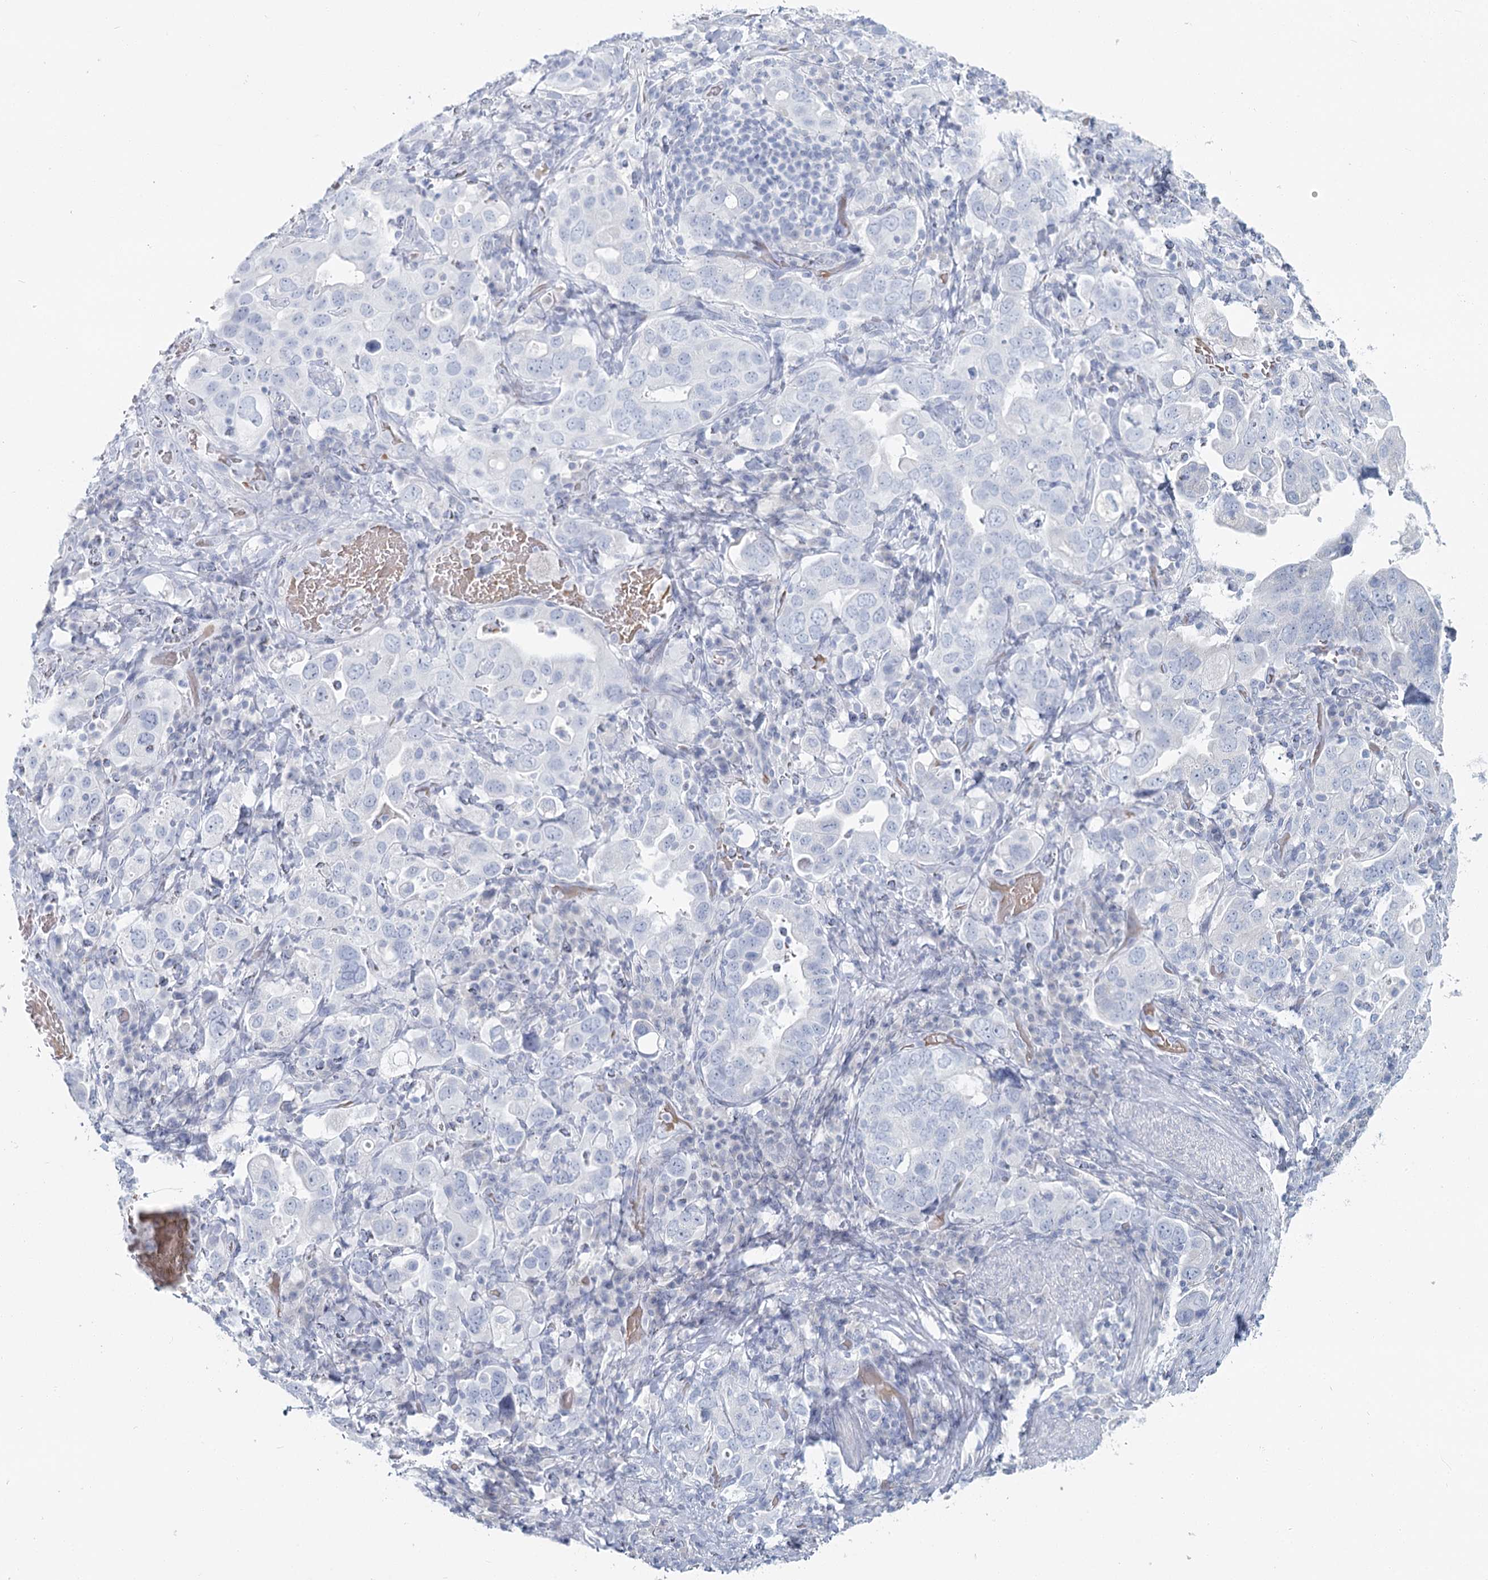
{"staining": {"intensity": "negative", "quantity": "none", "location": "none"}, "tissue": "stomach cancer", "cell_type": "Tumor cells", "image_type": "cancer", "snomed": [{"axis": "morphology", "description": "Adenocarcinoma, NOS"}, {"axis": "topography", "description": "Stomach, upper"}], "caption": "A high-resolution photomicrograph shows immunohistochemistry staining of stomach cancer, which reveals no significant positivity in tumor cells. (Stains: DAB (3,3'-diaminobenzidine) immunohistochemistry (IHC) with hematoxylin counter stain, Microscopy: brightfield microscopy at high magnification).", "gene": "IFIT5", "patient": {"sex": "male", "age": 62}}